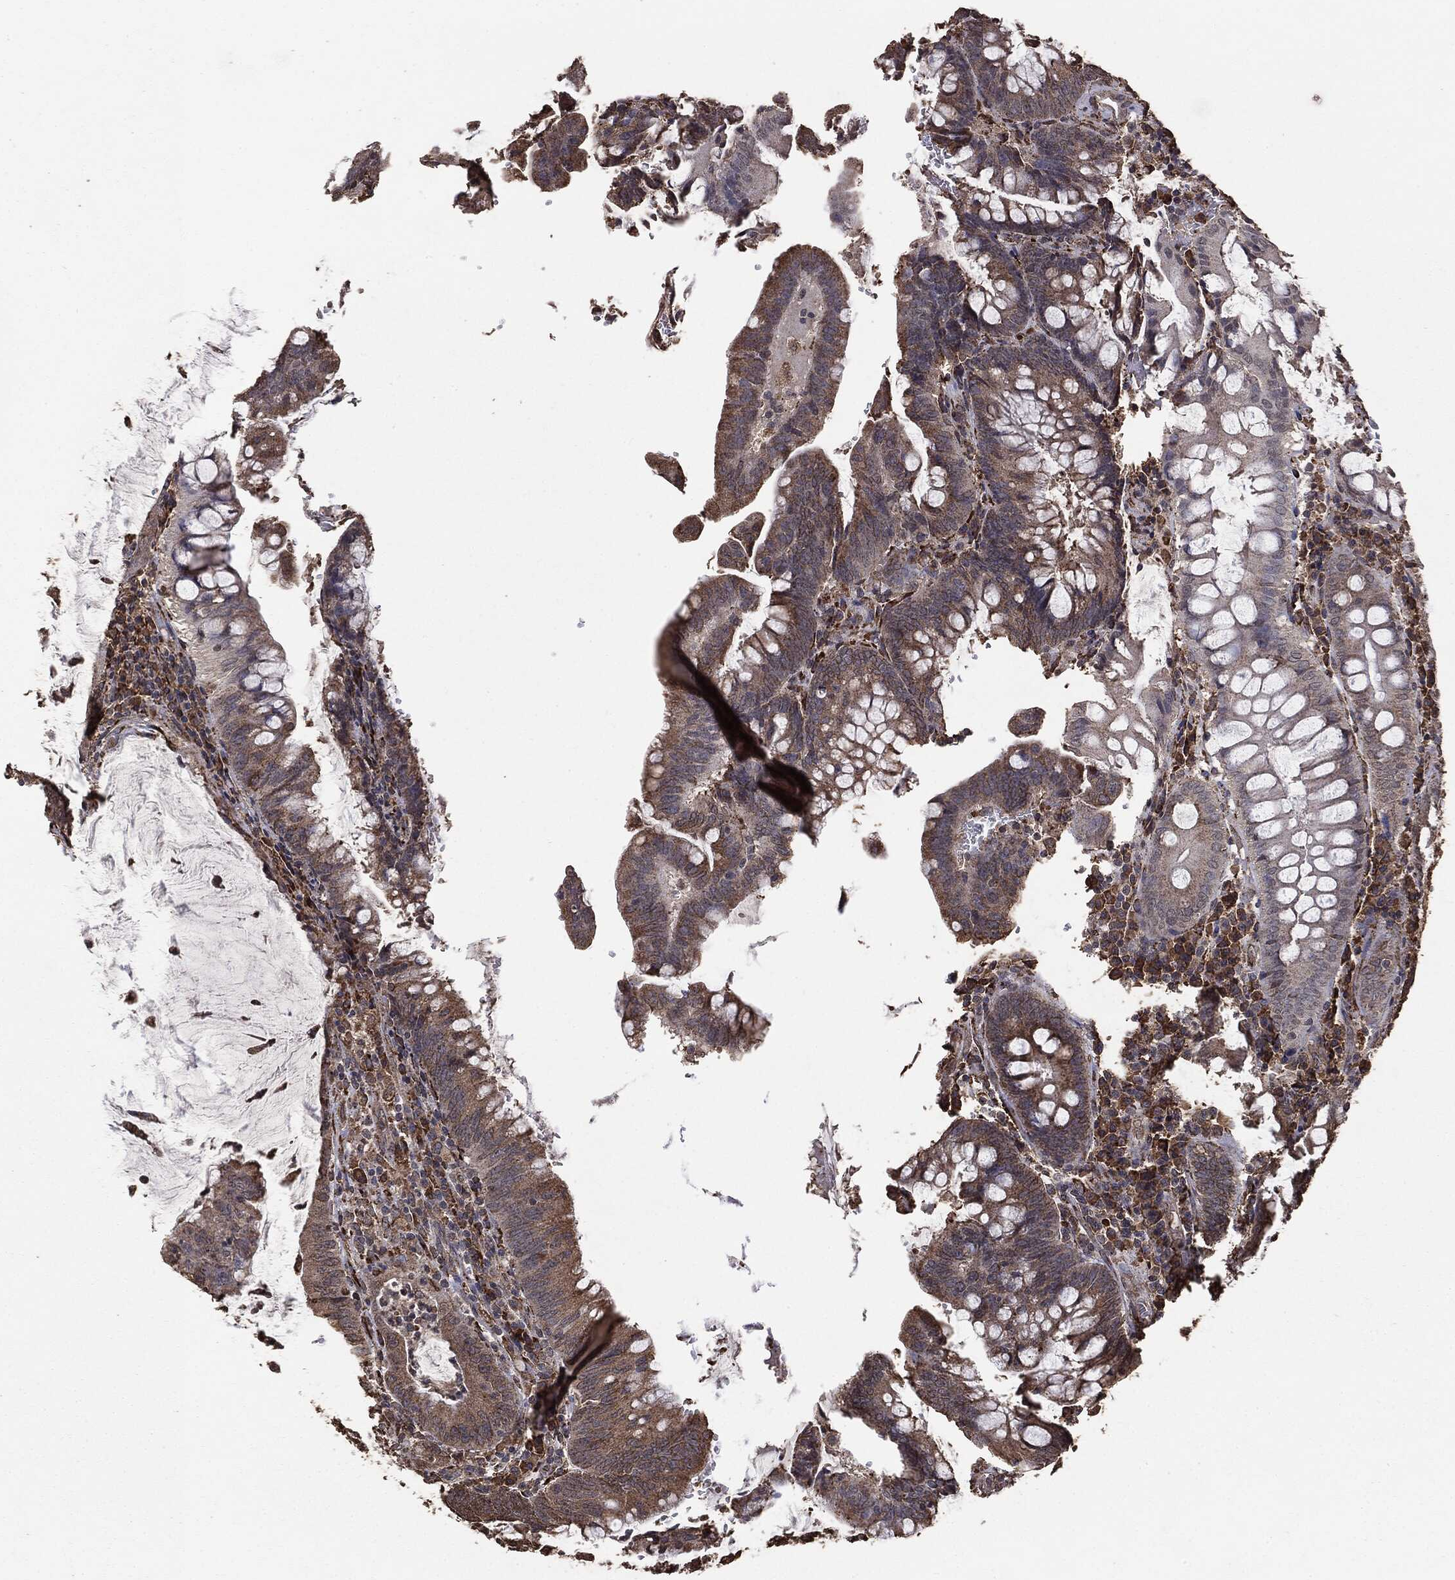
{"staining": {"intensity": "weak", "quantity": ">75%", "location": "cytoplasmic/membranous"}, "tissue": "colorectal cancer", "cell_type": "Tumor cells", "image_type": "cancer", "snomed": [{"axis": "morphology", "description": "Adenocarcinoma, NOS"}, {"axis": "topography", "description": "Colon"}], "caption": "This is a photomicrograph of IHC staining of colorectal adenocarcinoma, which shows weak positivity in the cytoplasmic/membranous of tumor cells.", "gene": "MTOR", "patient": {"sex": "male", "age": 62}}